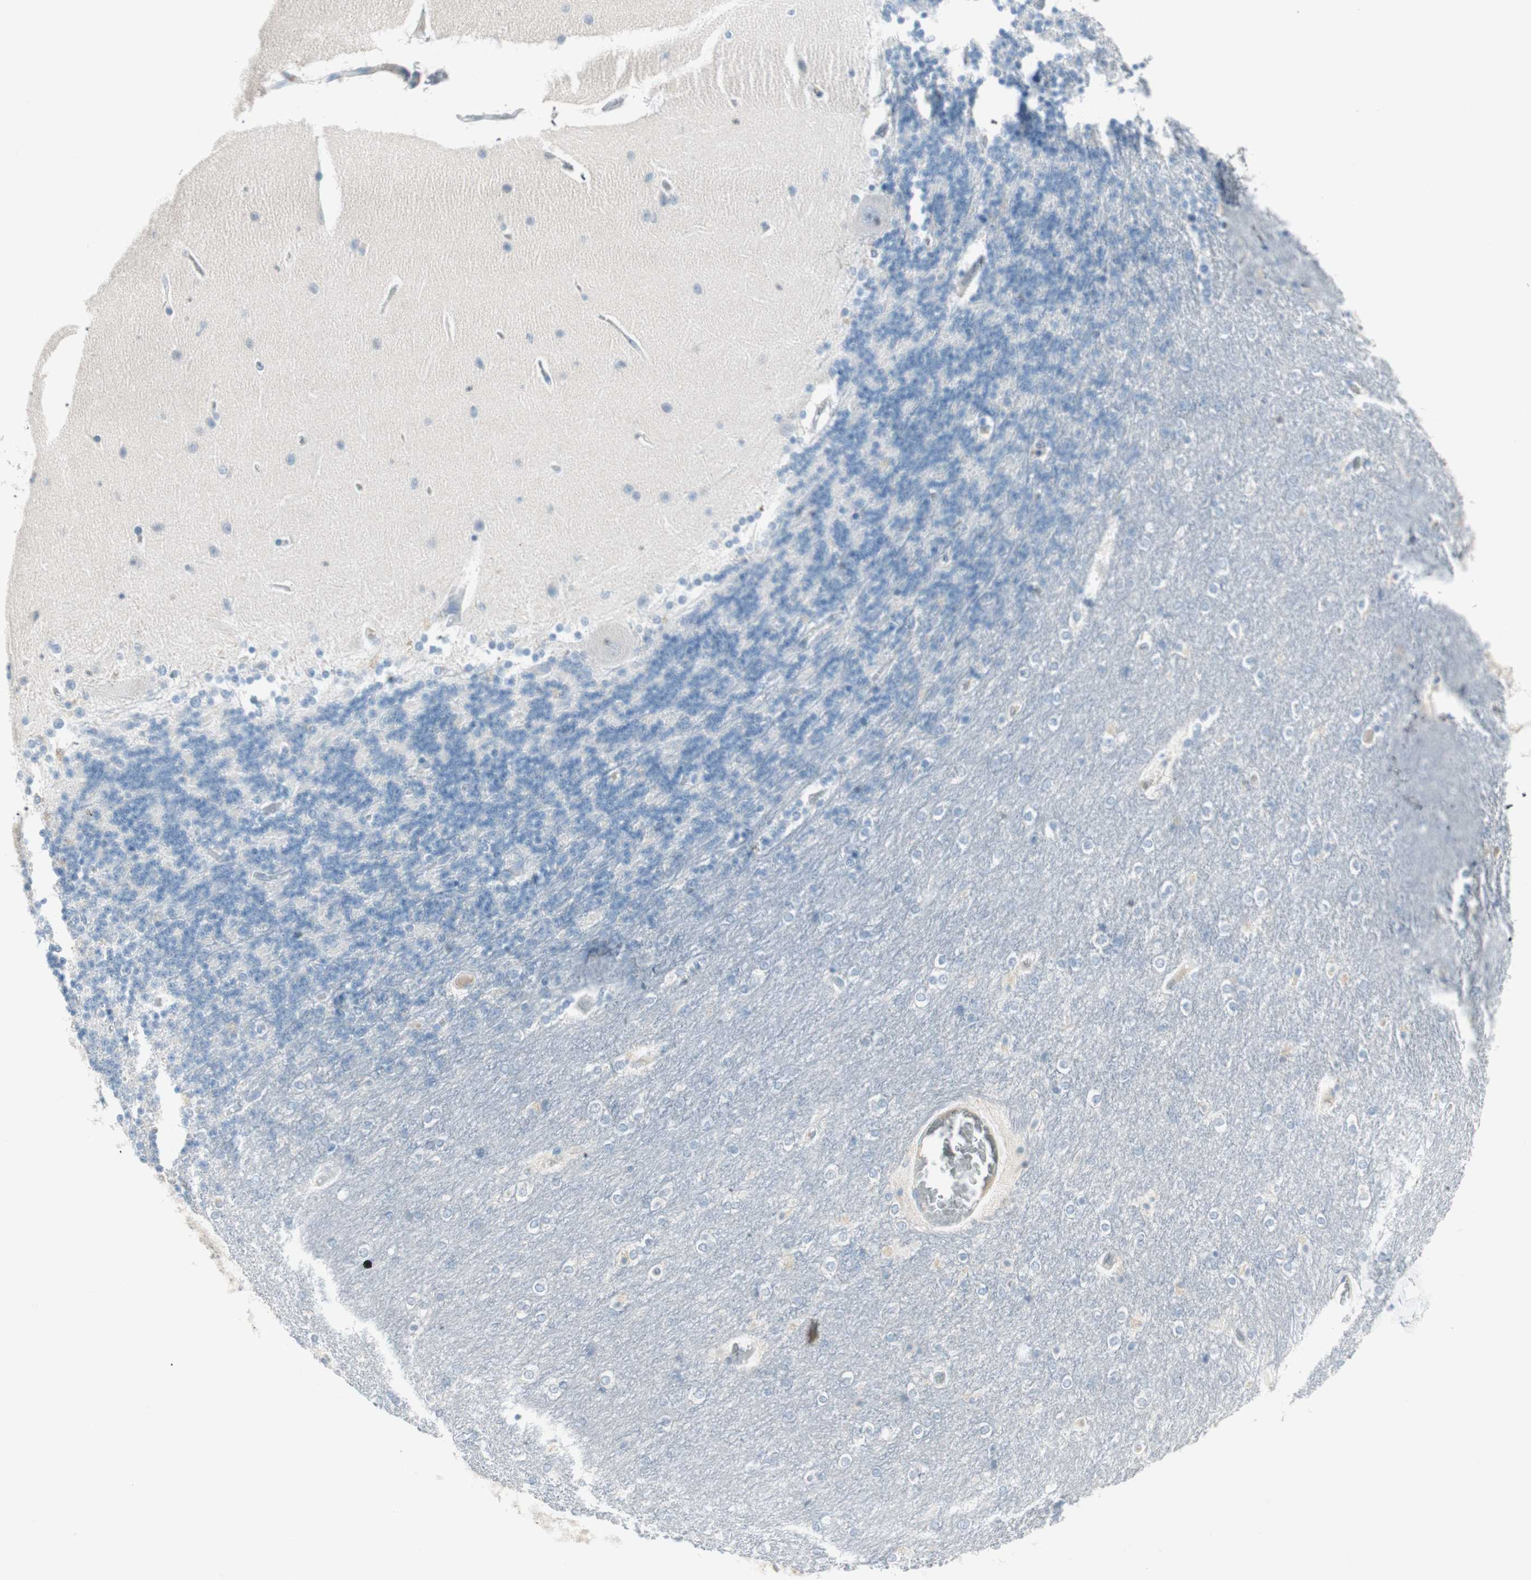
{"staining": {"intensity": "negative", "quantity": "none", "location": "none"}, "tissue": "cerebellum", "cell_type": "Cells in granular layer", "image_type": "normal", "snomed": [{"axis": "morphology", "description": "Normal tissue, NOS"}, {"axis": "topography", "description": "Cerebellum"}], "caption": "High magnification brightfield microscopy of unremarkable cerebellum stained with DAB (brown) and counterstained with hematoxylin (blue): cells in granular layer show no significant staining.", "gene": "ITLN2", "patient": {"sex": "female", "age": 54}}